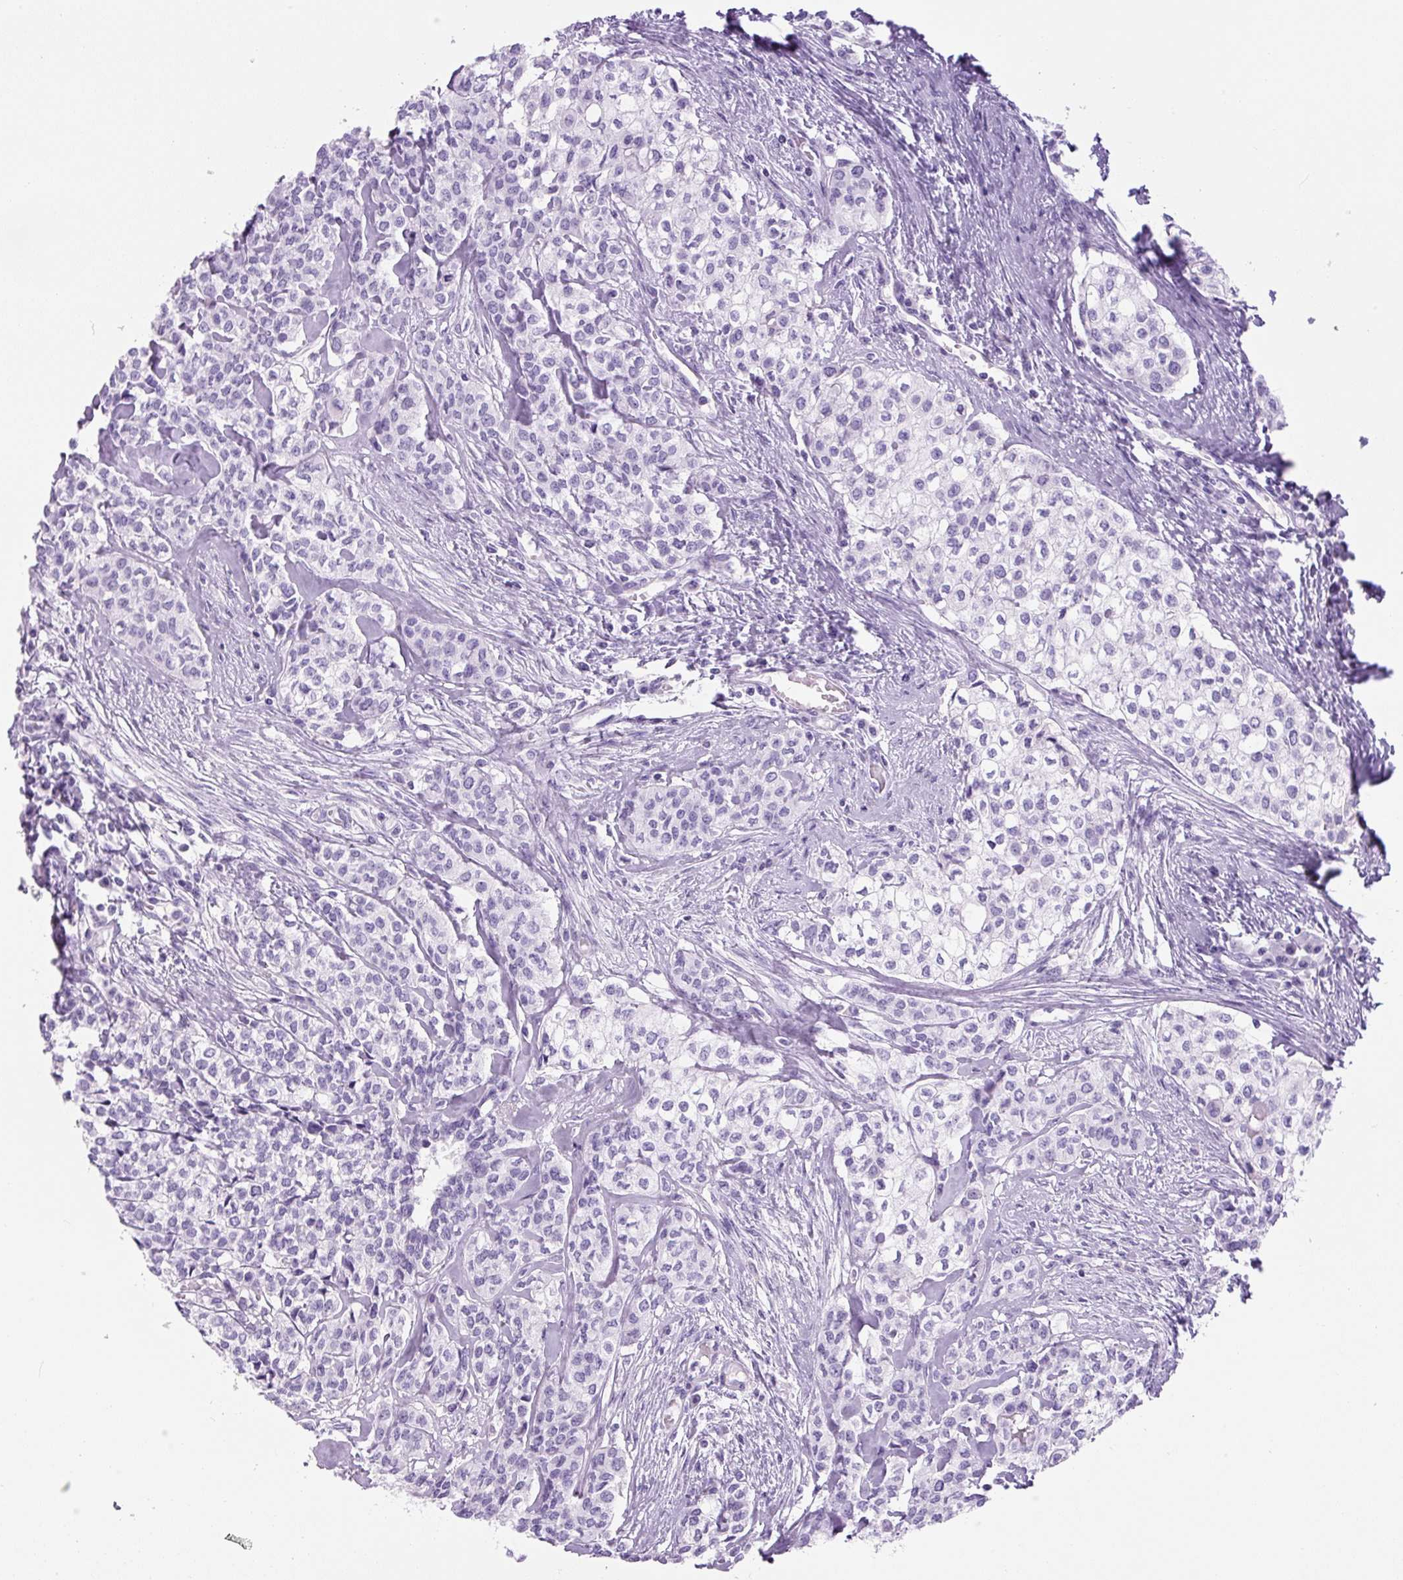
{"staining": {"intensity": "negative", "quantity": "none", "location": "none"}, "tissue": "head and neck cancer", "cell_type": "Tumor cells", "image_type": "cancer", "snomed": [{"axis": "morphology", "description": "Adenocarcinoma, NOS"}, {"axis": "topography", "description": "Head-Neck"}], "caption": "Head and neck adenocarcinoma was stained to show a protein in brown. There is no significant staining in tumor cells.", "gene": "RSPO4", "patient": {"sex": "male", "age": 81}}